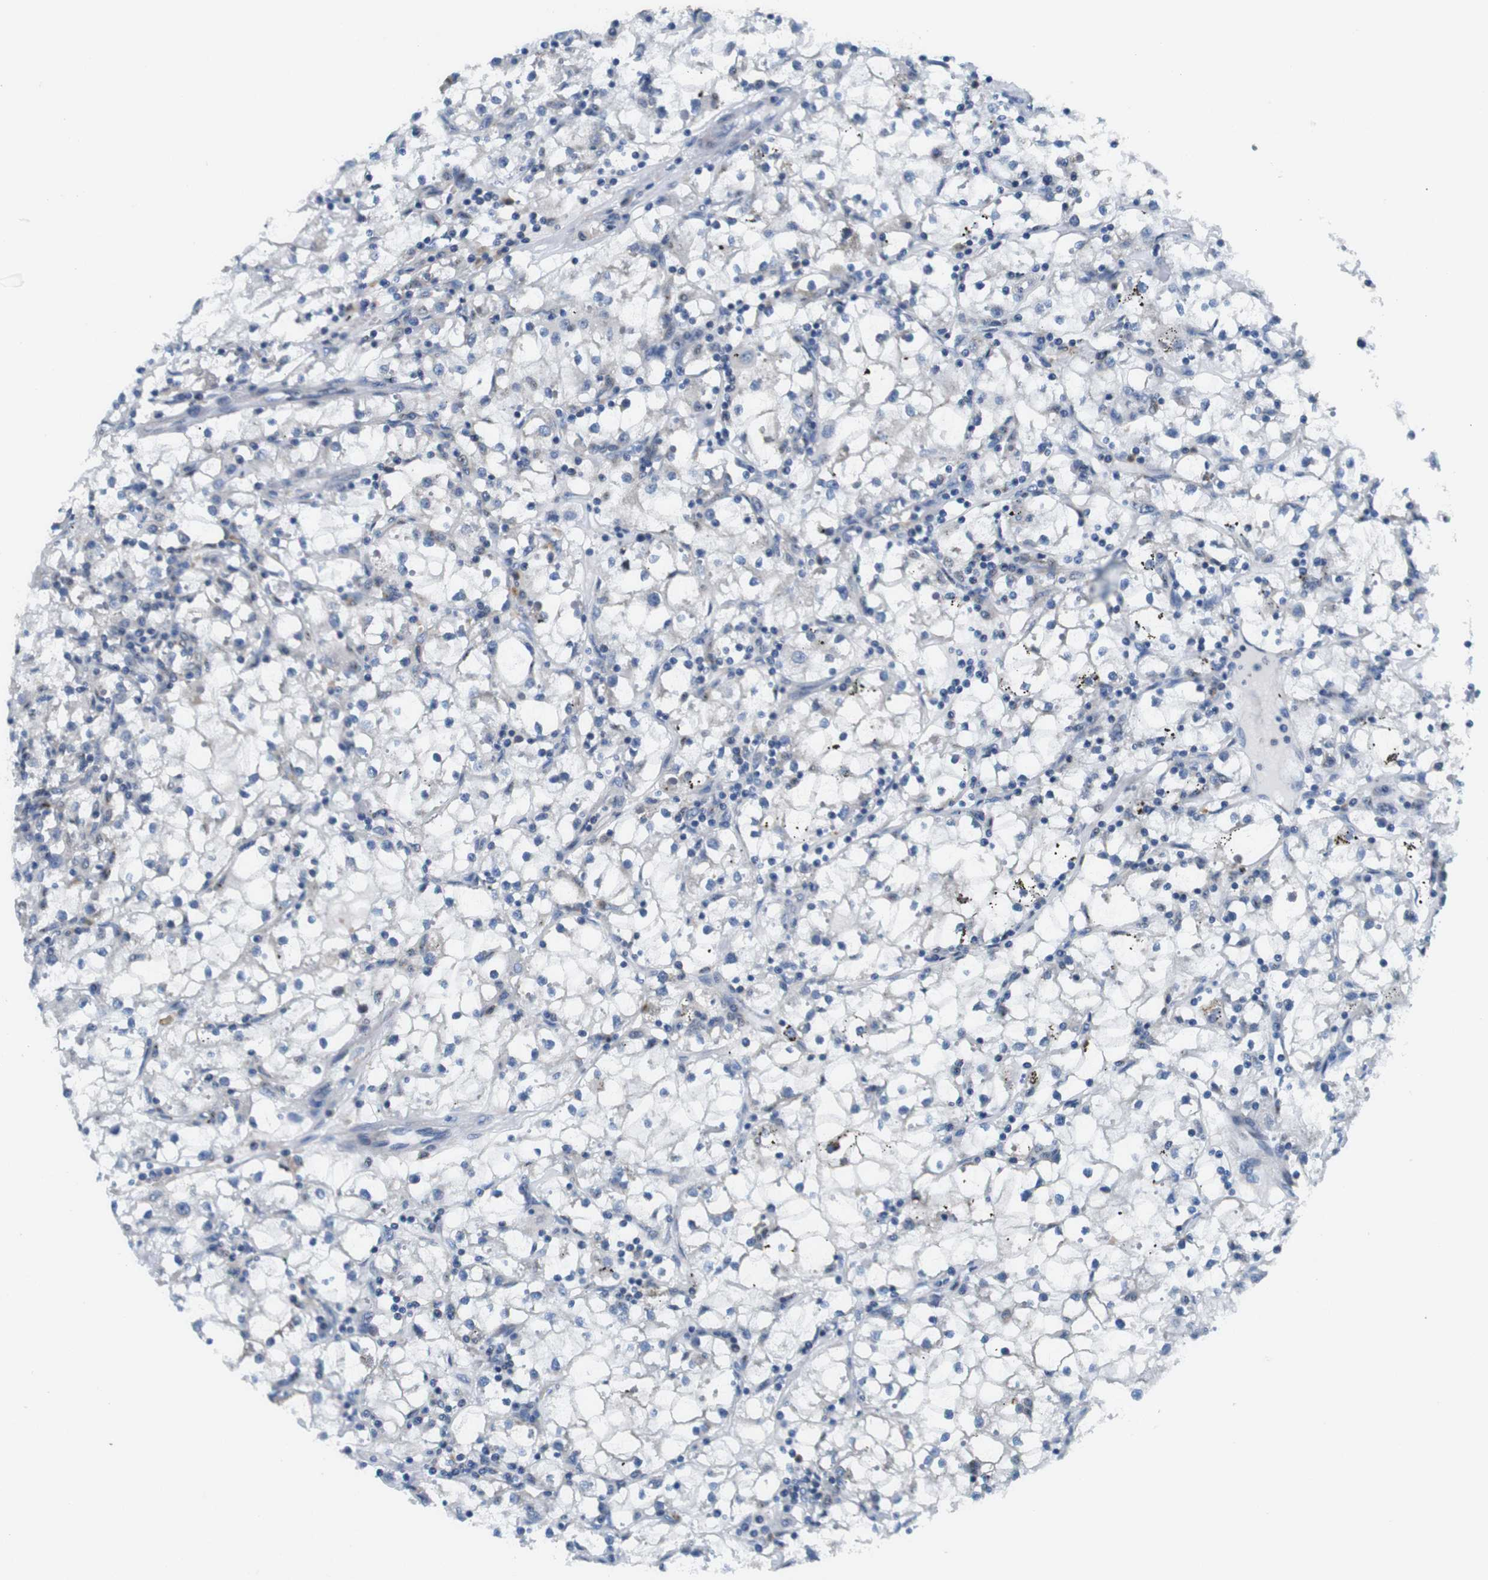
{"staining": {"intensity": "negative", "quantity": "none", "location": "none"}, "tissue": "renal cancer", "cell_type": "Tumor cells", "image_type": "cancer", "snomed": [{"axis": "morphology", "description": "Adenocarcinoma, NOS"}, {"axis": "topography", "description": "Kidney"}], "caption": "DAB immunohistochemical staining of human adenocarcinoma (renal) demonstrates no significant staining in tumor cells. (Stains: DAB (3,3'-diaminobenzidine) immunohistochemistry with hematoxylin counter stain, Microscopy: brightfield microscopy at high magnification).", "gene": "ZDHHC3", "patient": {"sex": "male", "age": 56}}